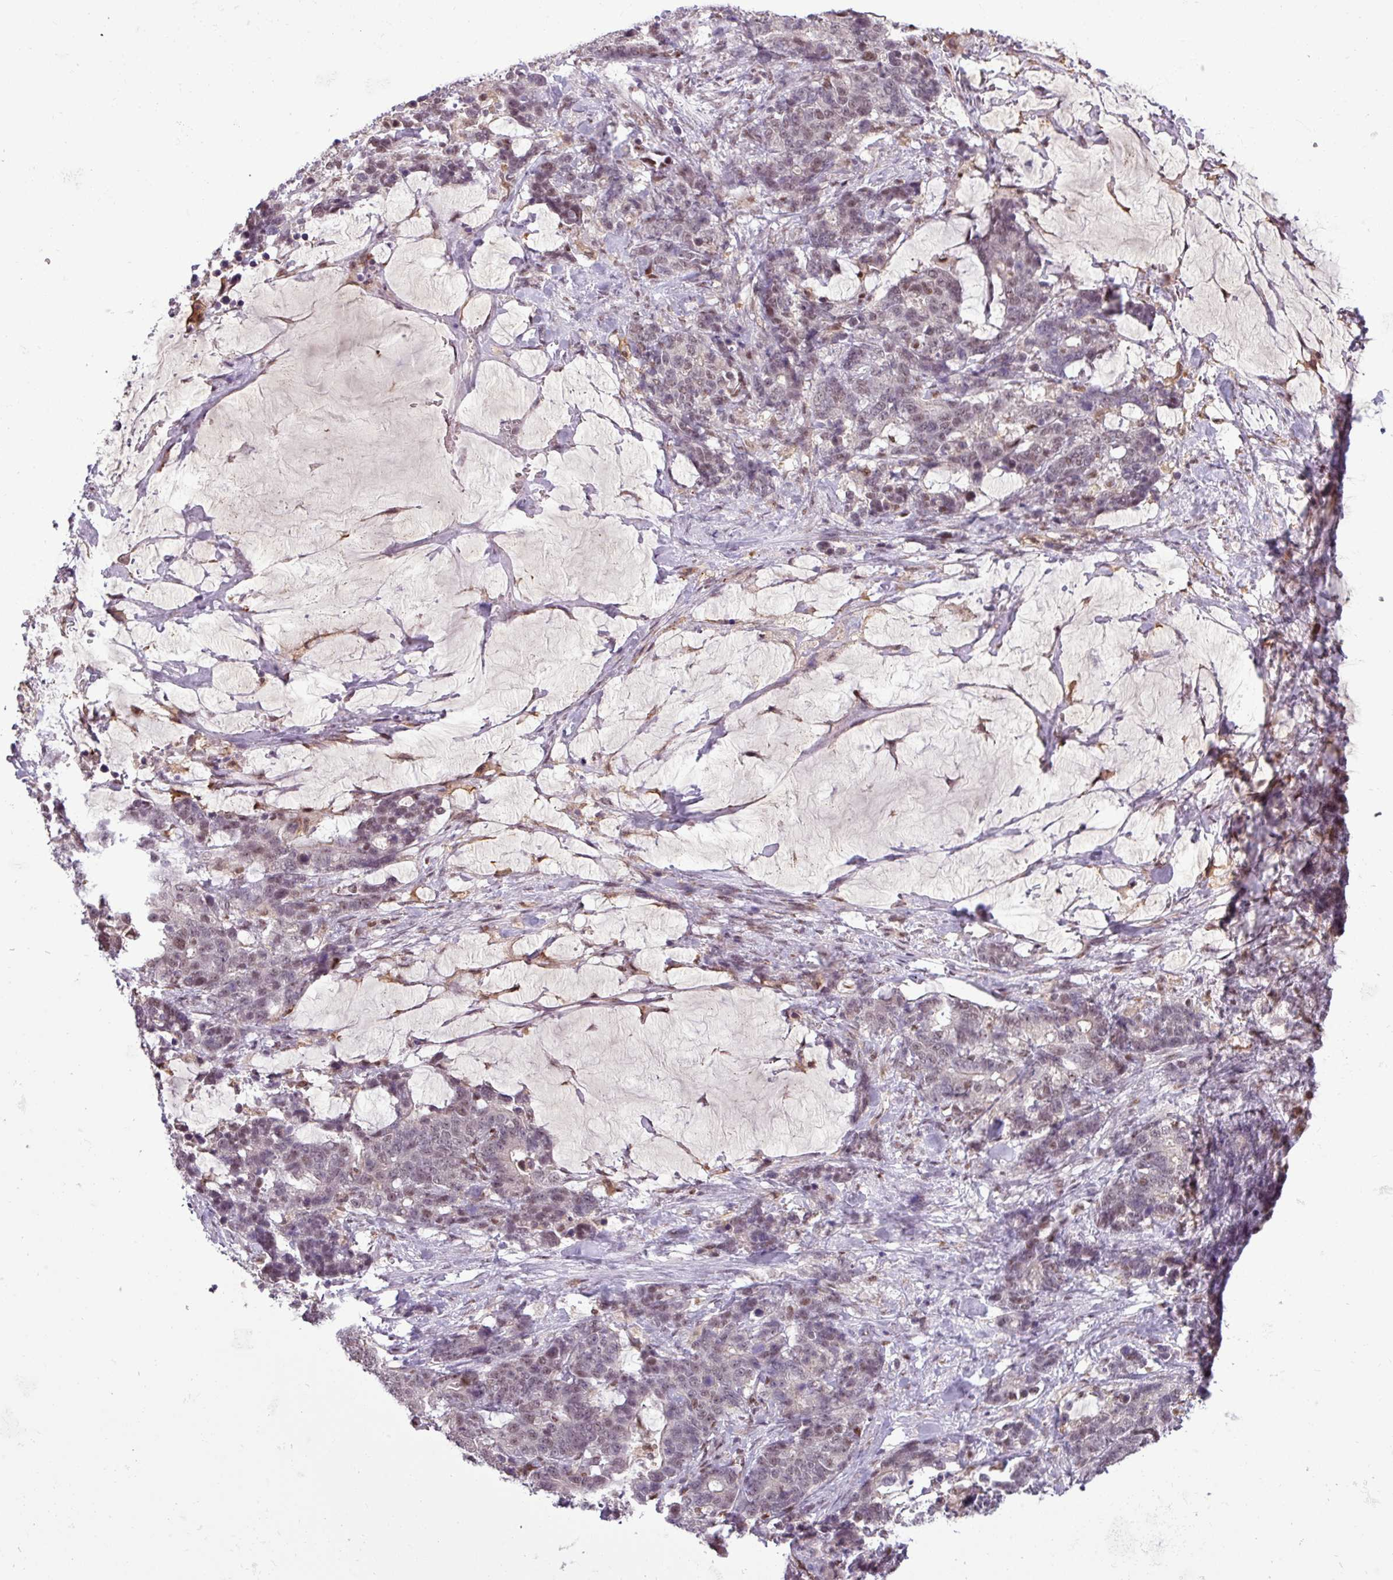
{"staining": {"intensity": "weak", "quantity": "25%-75%", "location": "nuclear"}, "tissue": "stomach cancer", "cell_type": "Tumor cells", "image_type": "cancer", "snomed": [{"axis": "morphology", "description": "Normal tissue, NOS"}, {"axis": "morphology", "description": "Adenocarcinoma, NOS"}, {"axis": "topography", "description": "Stomach"}], "caption": "Immunohistochemistry (IHC) histopathology image of stomach cancer stained for a protein (brown), which displays low levels of weak nuclear positivity in approximately 25%-75% of tumor cells.", "gene": "IRF2BPL", "patient": {"sex": "female", "age": 64}}